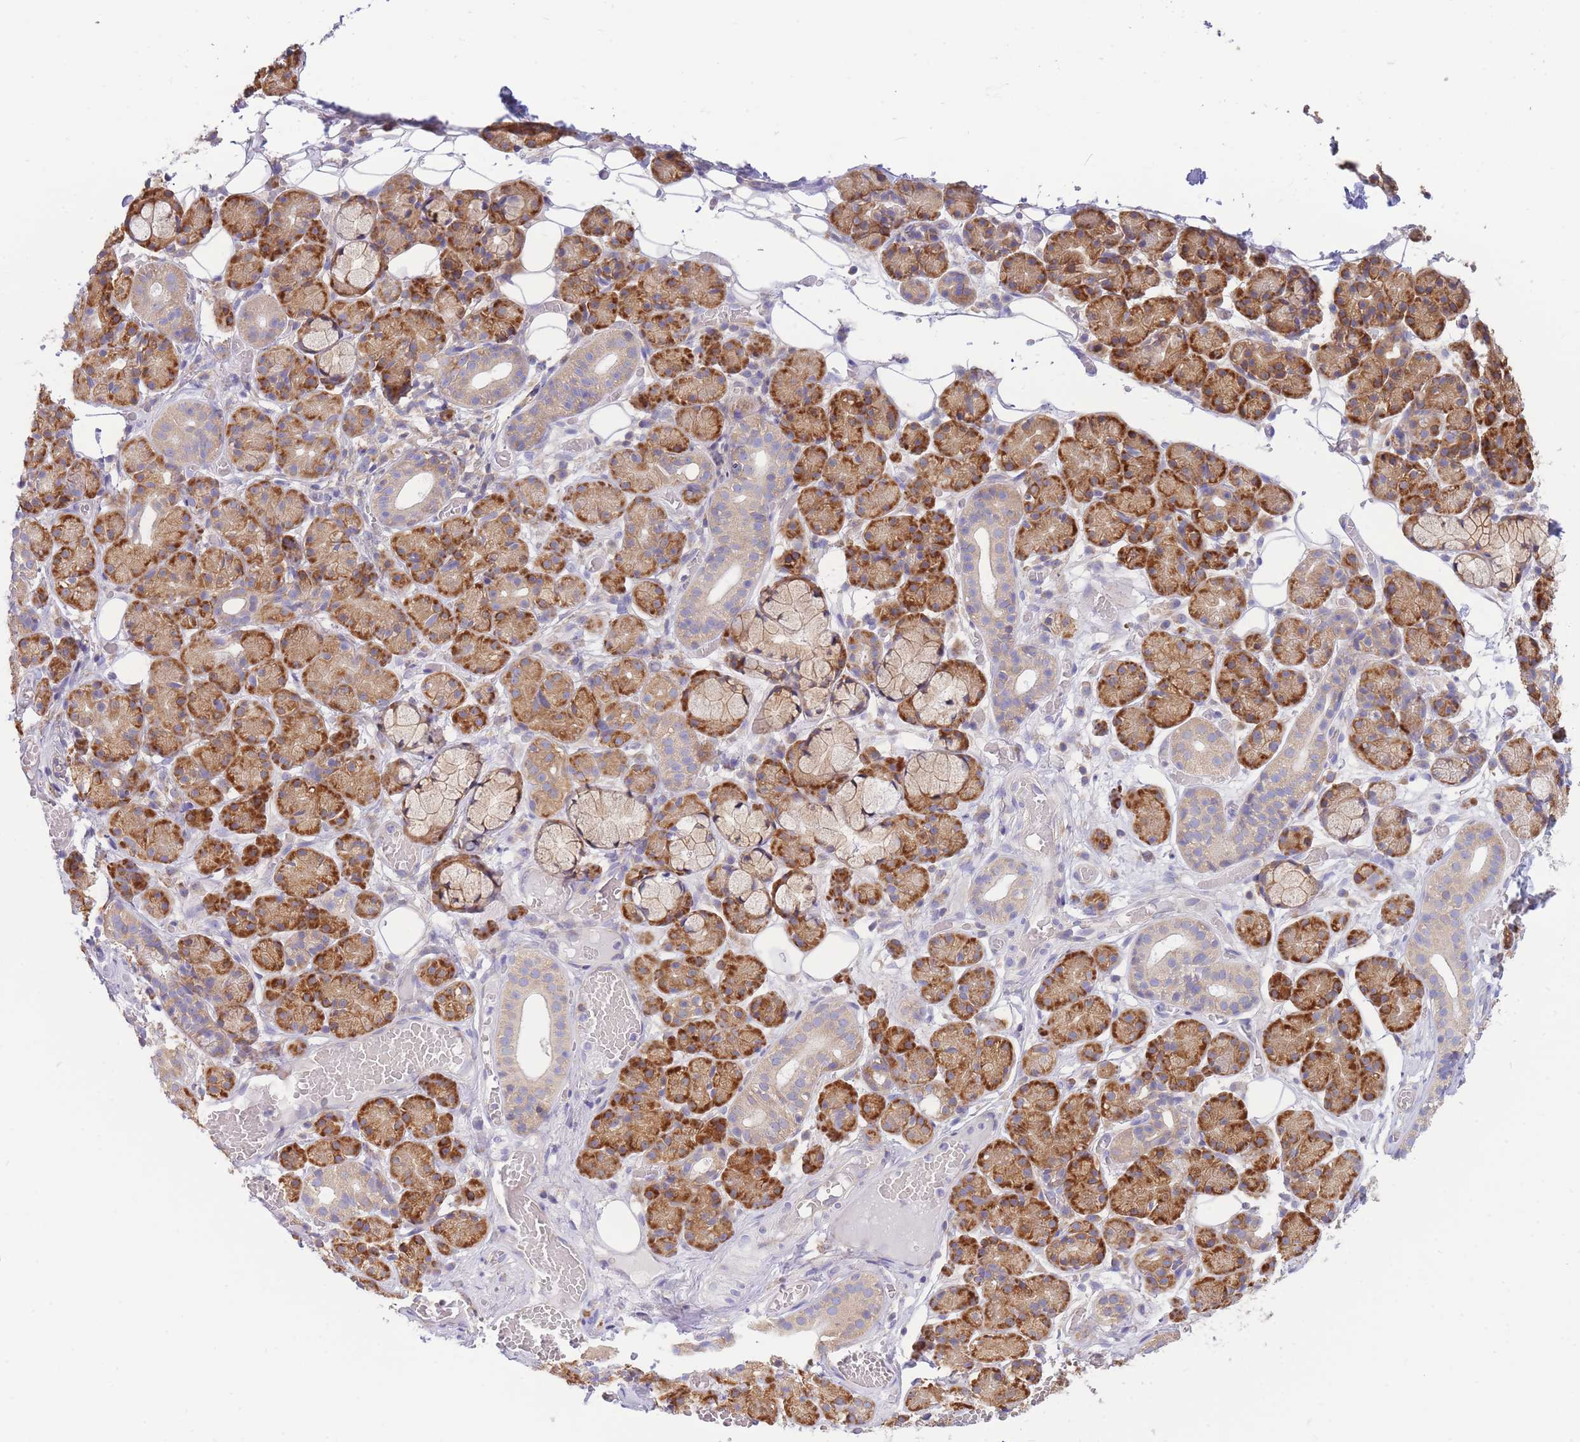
{"staining": {"intensity": "strong", "quantity": "25%-75%", "location": "cytoplasmic/membranous"}, "tissue": "salivary gland", "cell_type": "Glandular cells", "image_type": "normal", "snomed": [{"axis": "morphology", "description": "Normal tissue, NOS"}, {"axis": "topography", "description": "Salivary gland"}], "caption": "Glandular cells exhibit high levels of strong cytoplasmic/membranous staining in approximately 25%-75% of cells in unremarkable salivary gland.", "gene": "SH2B2", "patient": {"sex": "male", "age": 63}}